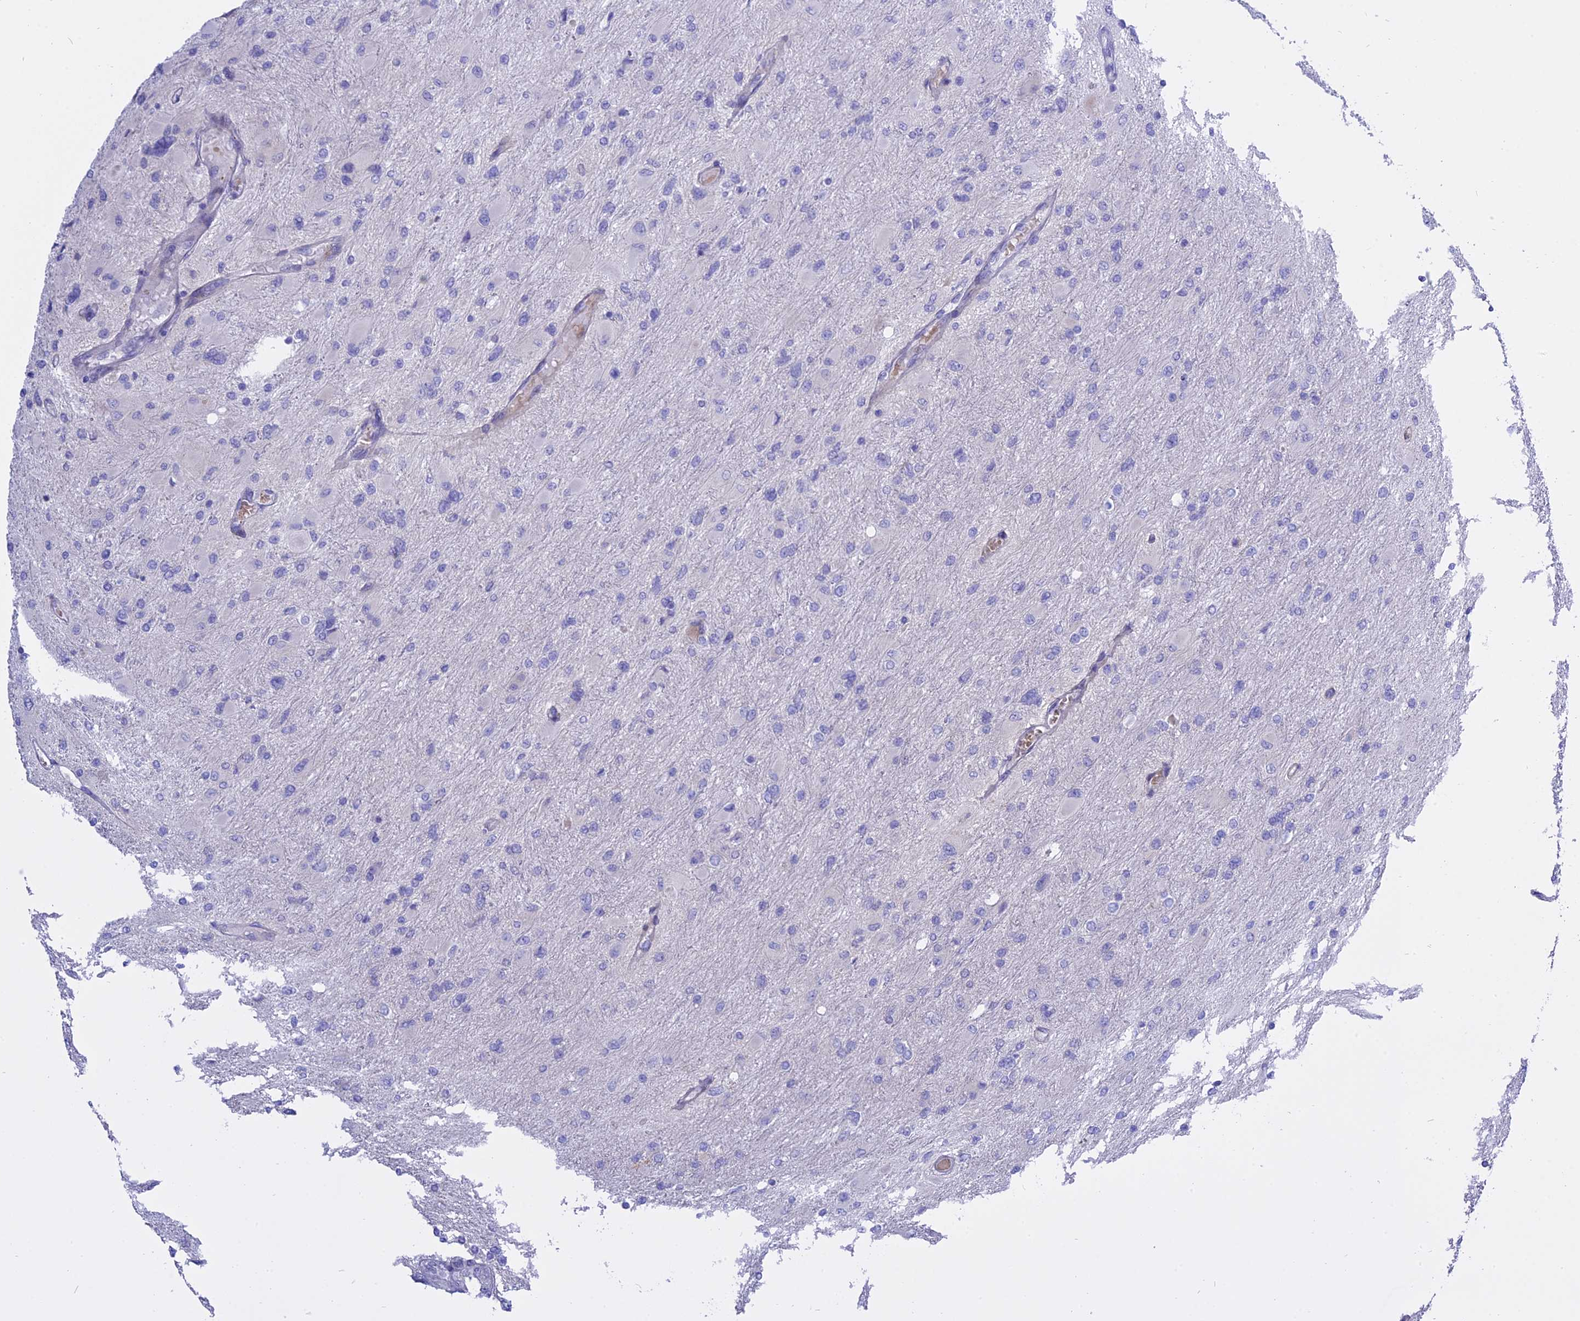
{"staining": {"intensity": "negative", "quantity": "none", "location": "none"}, "tissue": "glioma", "cell_type": "Tumor cells", "image_type": "cancer", "snomed": [{"axis": "morphology", "description": "Glioma, malignant, High grade"}, {"axis": "topography", "description": "Cerebral cortex"}], "caption": "The image shows no significant positivity in tumor cells of glioma.", "gene": "MBD3L1", "patient": {"sex": "female", "age": 36}}